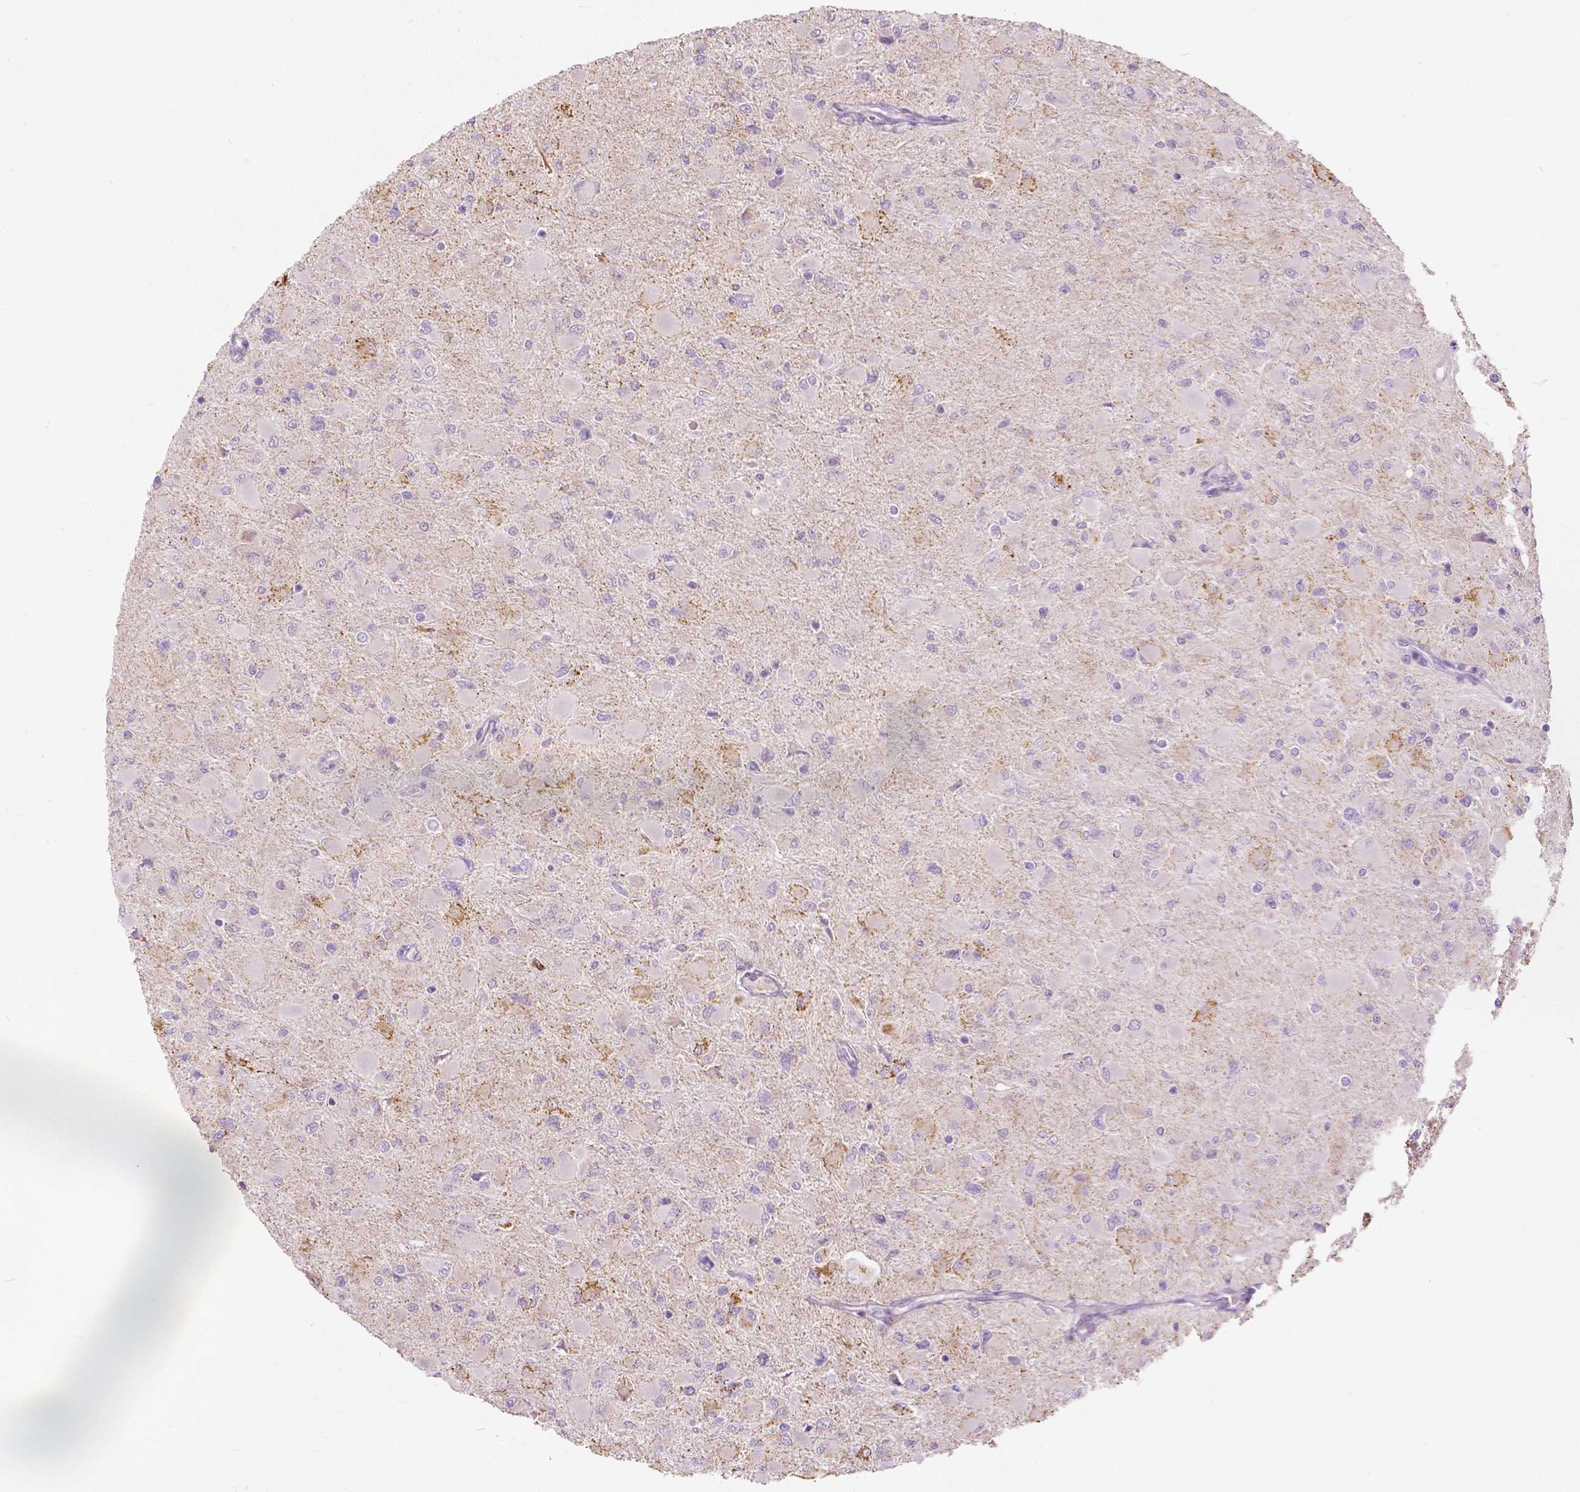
{"staining": {"intensity": "negative", "quantity": "none", "location": "none"}, "tissue": "glioma", "cell_type": "Tumor cells", "image_type": "cancer", "snomed": [{"axis": "morphology", "description": "Glioma, malignant, High grade"}, {"axis": "topography", "description": "Cerebral cortex"}], "caption": "The histopathology image shows no significant staining in tumor cells of glioma. (Brightfield microscopy of DAB immunohistochemistry at high magnification).", "gene": "DLX6", "patient": {"sex": "female", "age": 36}}